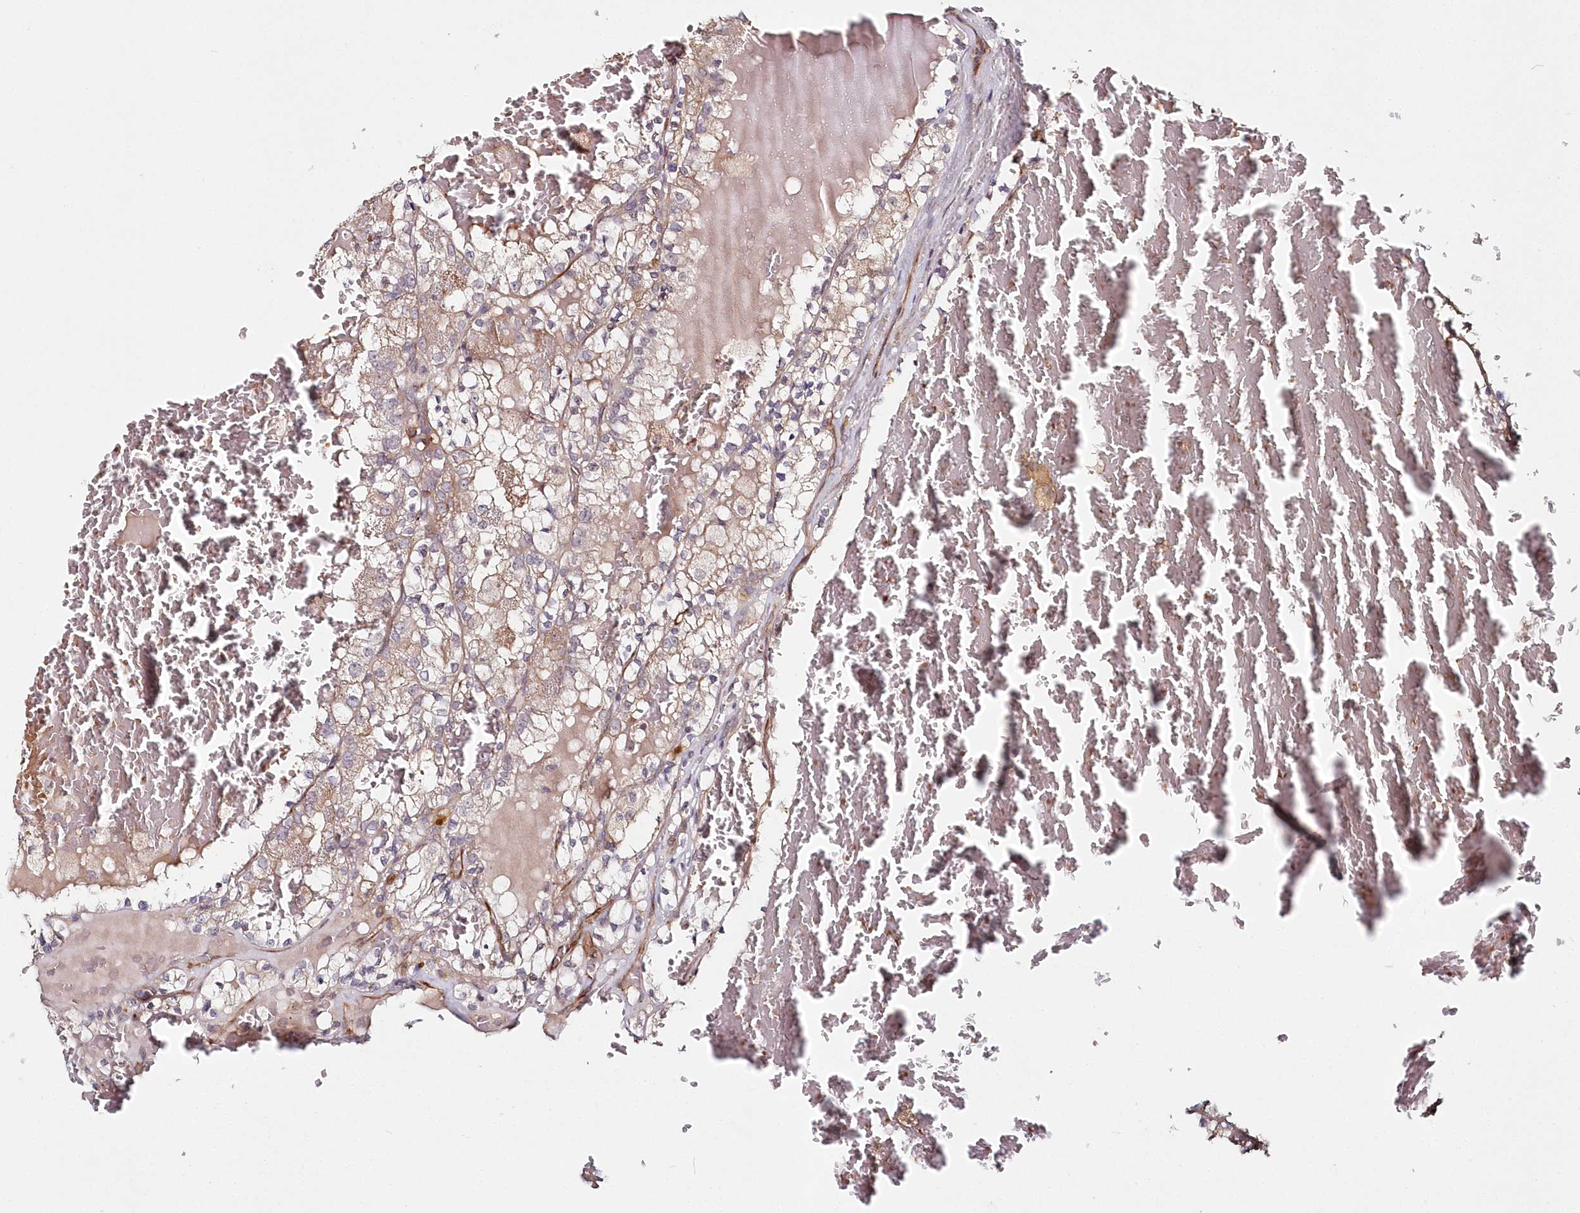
{"staining": {"intensity": "weak", "quantity": "<25%", "location": "cytoplasmic/membranous"}, "tissue": "renal cancer", "cell_type": "Tumor cells", "image_type": "cancer", "snomed": [{"axis": "morphology", "description": "Adenocarcinoma, NOS"}, {"axis": "topography", "description": "Kidney"}], "caption": "Image shows no significant protein positivity in tumor cells of renal adenocarcinoma.", "gene": "HYCC2", "patient": {"sex": "female", "age": 56}}